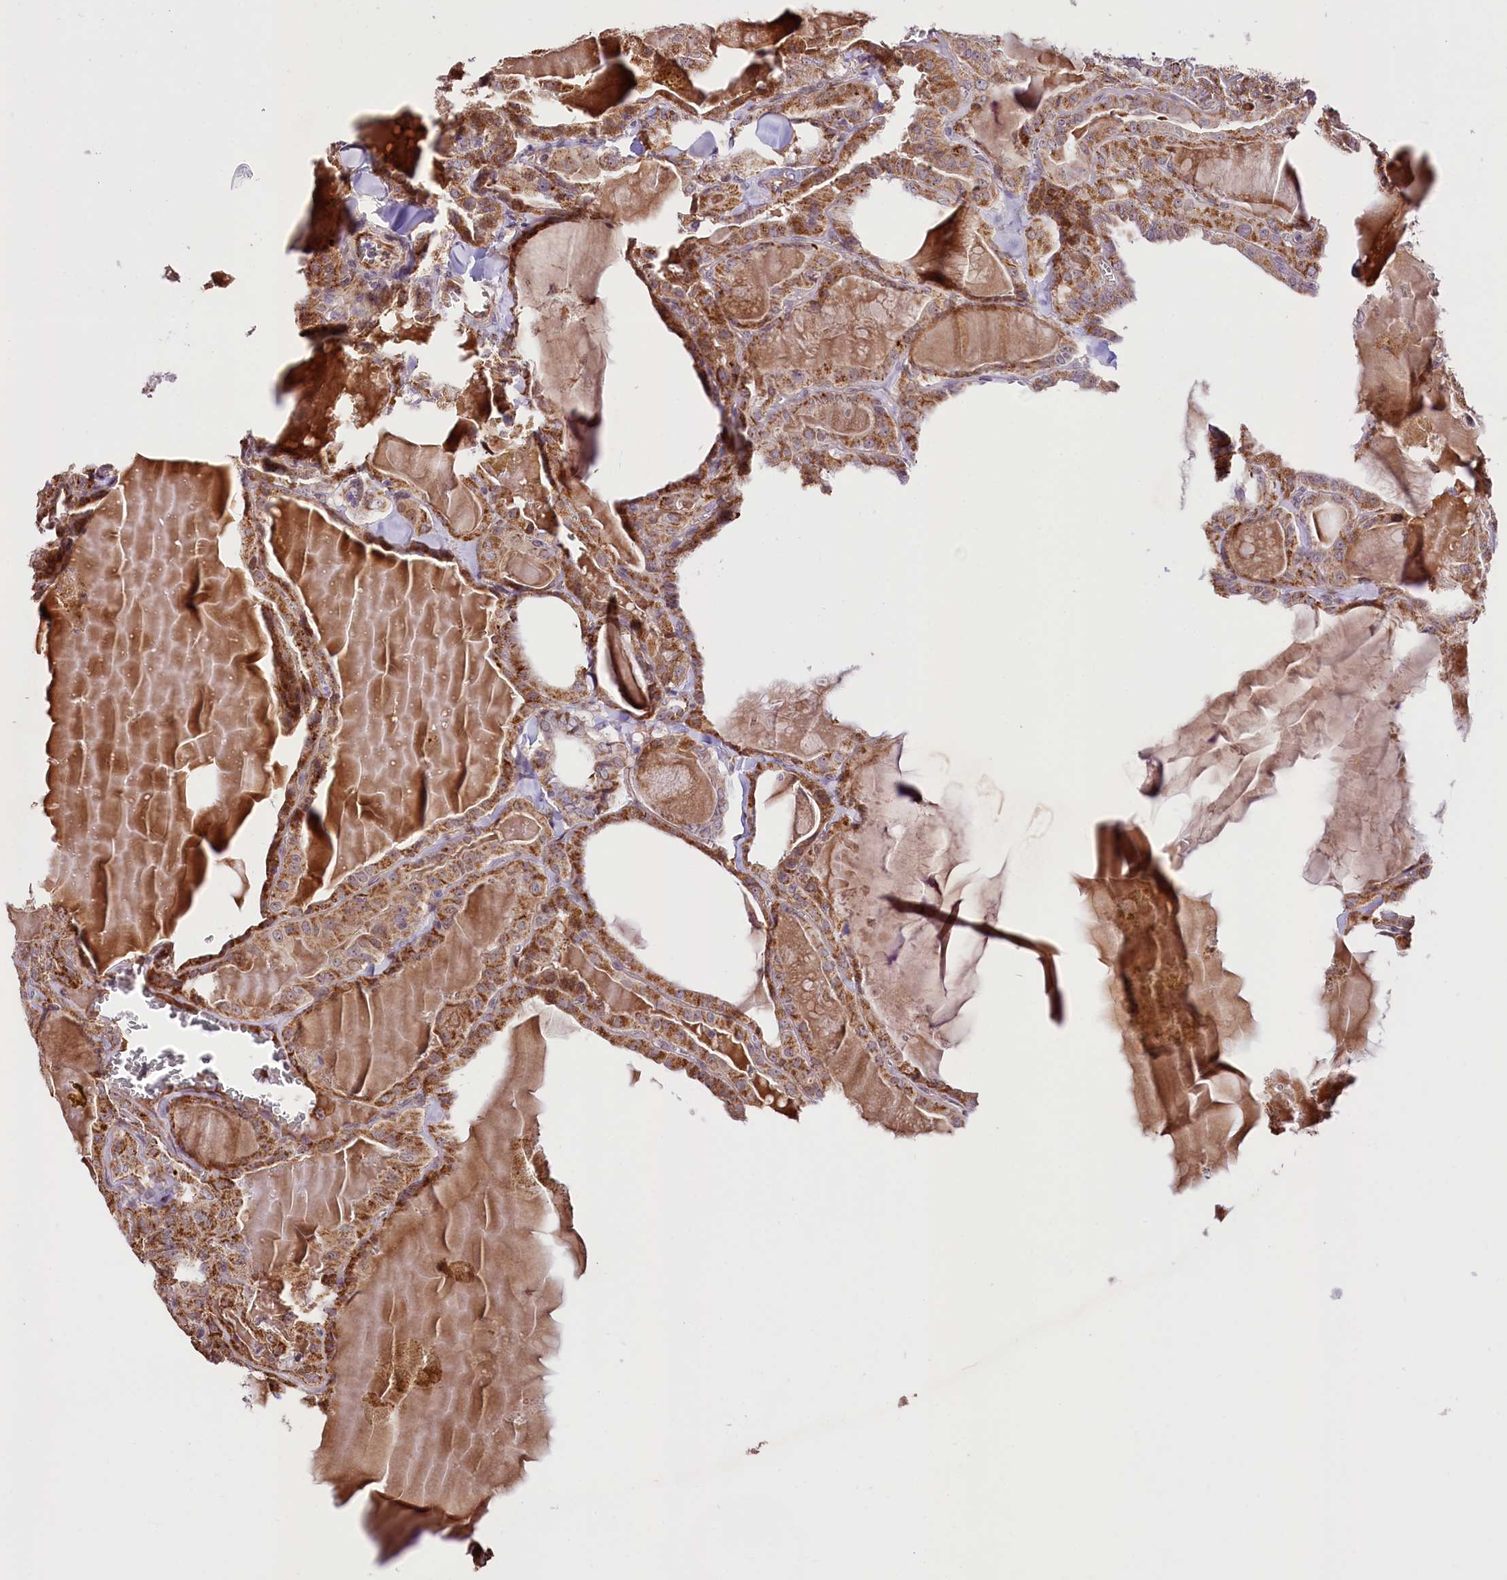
{"staining": {"intensity": "moderate", "quantity": ">75%", "location": "cytoplasmic/membranous"}, "tissue": "thyroid cancer", "cell_type": "Tumor cells", "image_type": "cancer", "snomed": [{"axis": "morphology", "description": "Papillary adenocarcinoma, NOS"}, {"axis": "topography", "description": "Thyroid gland"}], "caption": "Papillary adenocarcinoma (thyroid) tissue demonstrates moderate cytoplasmic/membranous staining in about >75% of tumor cells", "gene": "ST7", "patient": {"sex": "male", "age": 52}}